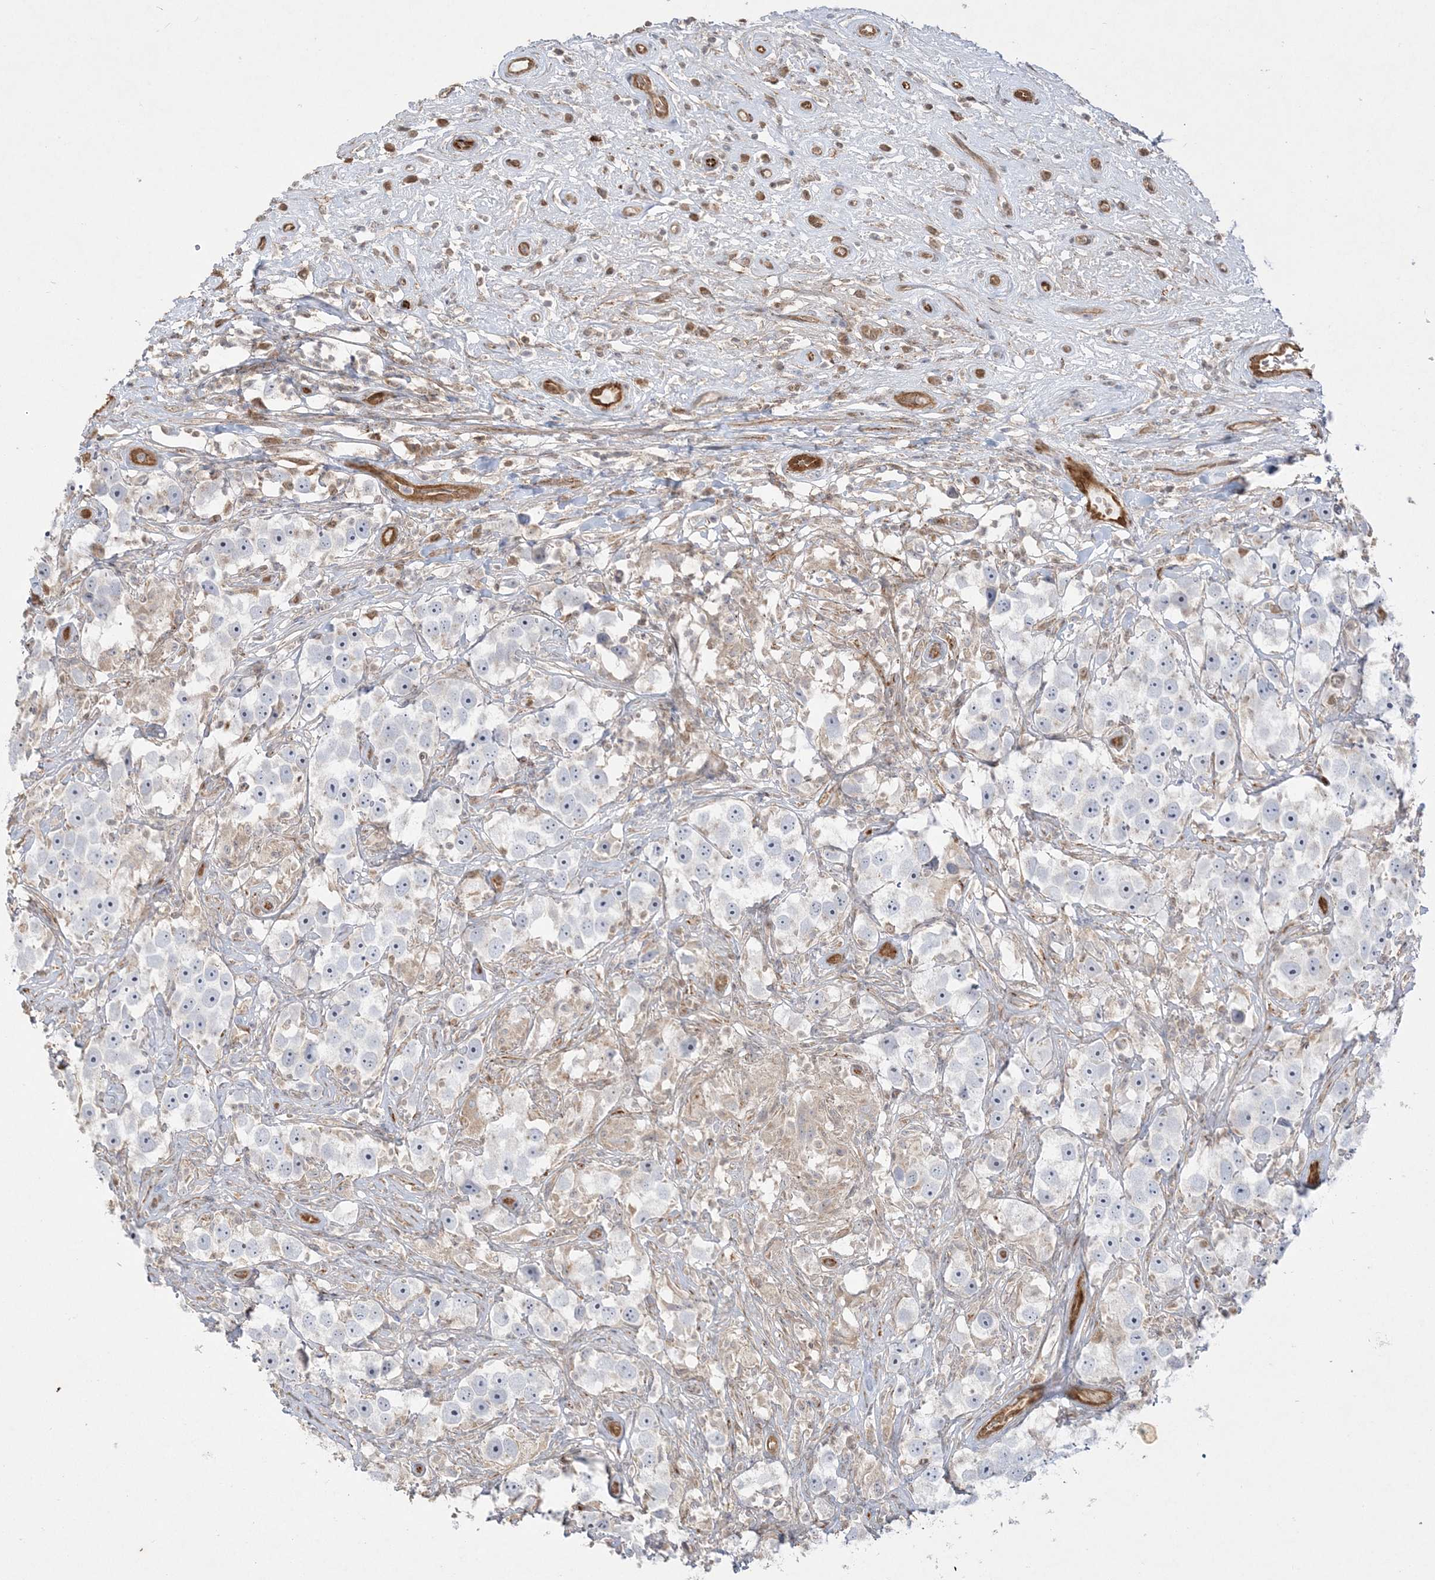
{"staining": {"intensity": "negative", "quantity": "none", "location": "none"}, "tissue": "testis cancer", "cell_type": "Tumor cells", "image_type": "cancer", "snomed": [{"axis": "morphology", "description": "Seminoma, NOS"}, {"axis": "topography", "description": "Testis"}], "caption": "This is an IHC photomicrograph of human testis seminoma. There is no staining in tumor cells.", "gene": "INPP1", "patient": {"sex": "male", "age": 49}}